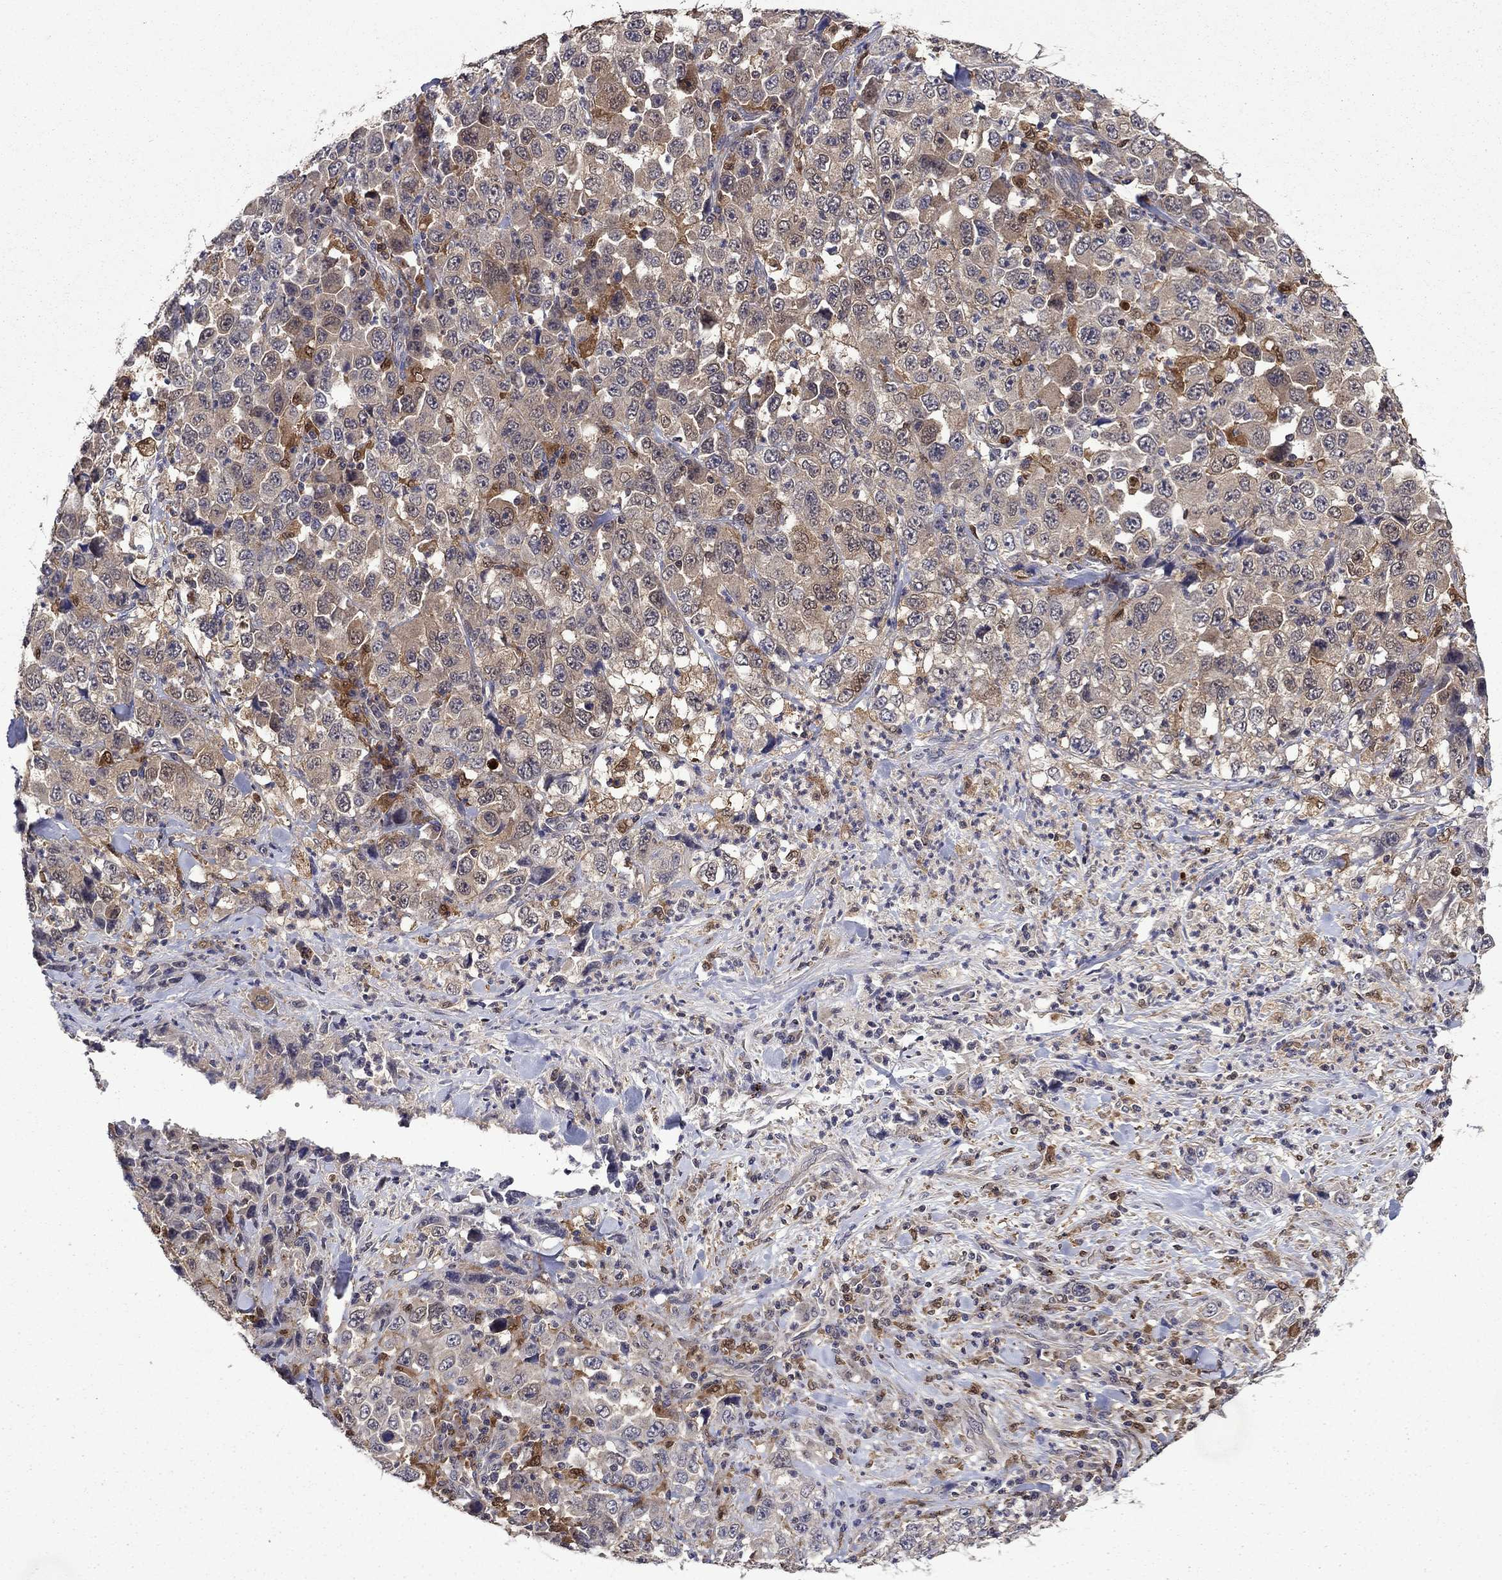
{"staining": {"intensity": "negative", "quantity": "none", "location": "none"}, "tissue": "stomach cancer", "cell_type": "Tumor cells", "image_type": "cancer", "snomed": [{"axis": "morphology", "description": "Normal tissue, NOS"}, {"axis": "morphology", "description": "Adenocarcinoma, NOS"}, {"axis": "topography", "description": "Stomach, upper"}, {"axis": "topography", "description": "Stomach"}], "caption": "Immunohistochemistry of adenocarcinoma (stomach) demonstrates no staining in tumor cells.", "gene": "TPMT", "patient": {"sex": "male", "age": 59}}